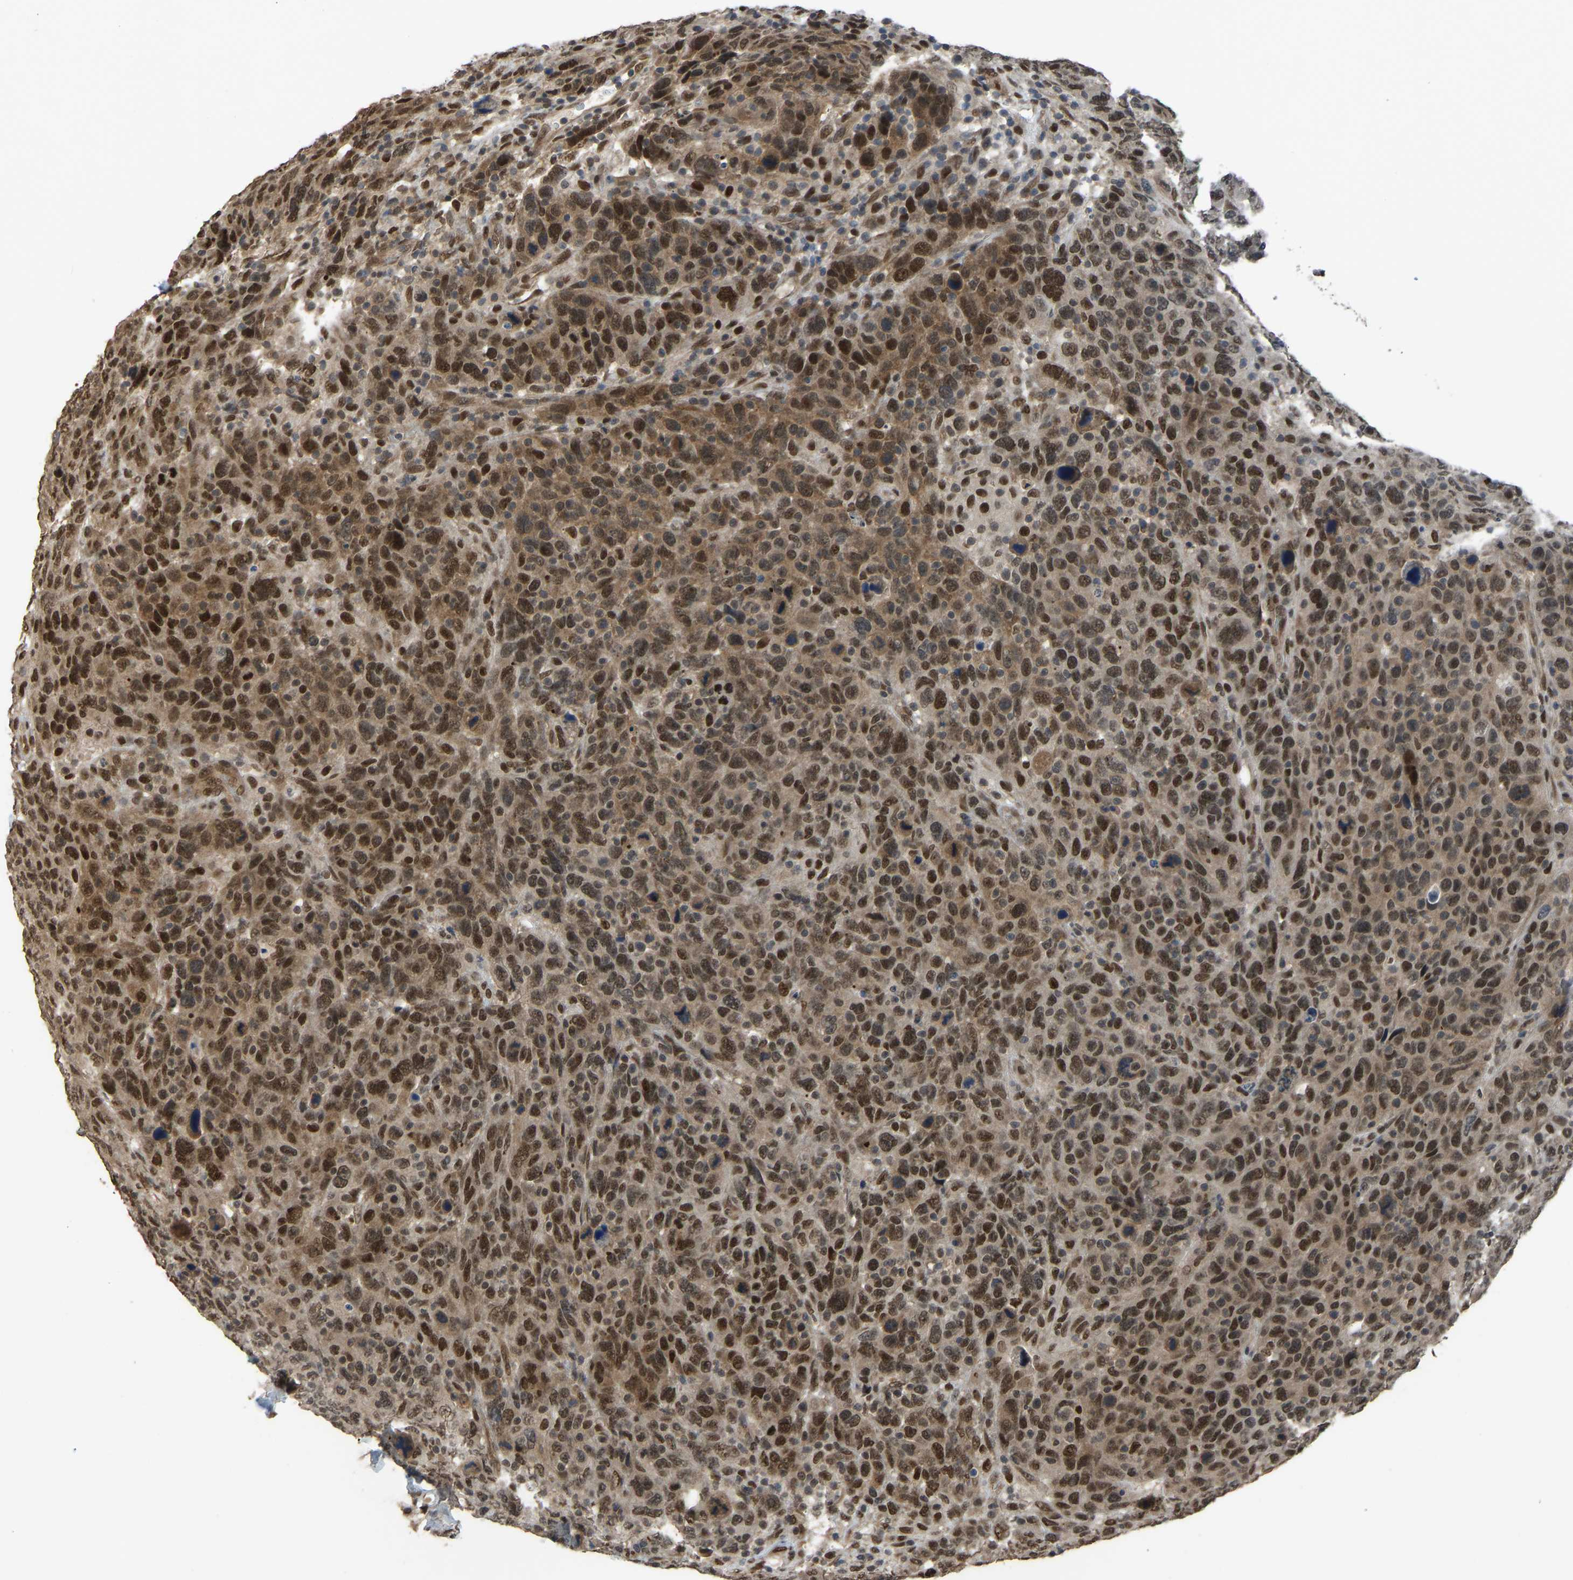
{"staining": {"intensity": "strong", "quantity": ">75%", "location": "cytoplasmic/membranous,nuclear"}, "tissue": "breast cancer", "cell_type": "Tumor cells", "image_type": "cancer", "snomed": [{"axis": "morphology", "description": "Duct carcinoma"}, {"axis": "topography", "description": "Breast"}], "caption": "Tumor cells show high levels of strong cytoplasmic/membranous and nuclear positivity in about >75% of cells in breast cancer (intraductal carcinoma).", "gene": "KPNA6", "patient": {"sex": "female", "age": 37}}